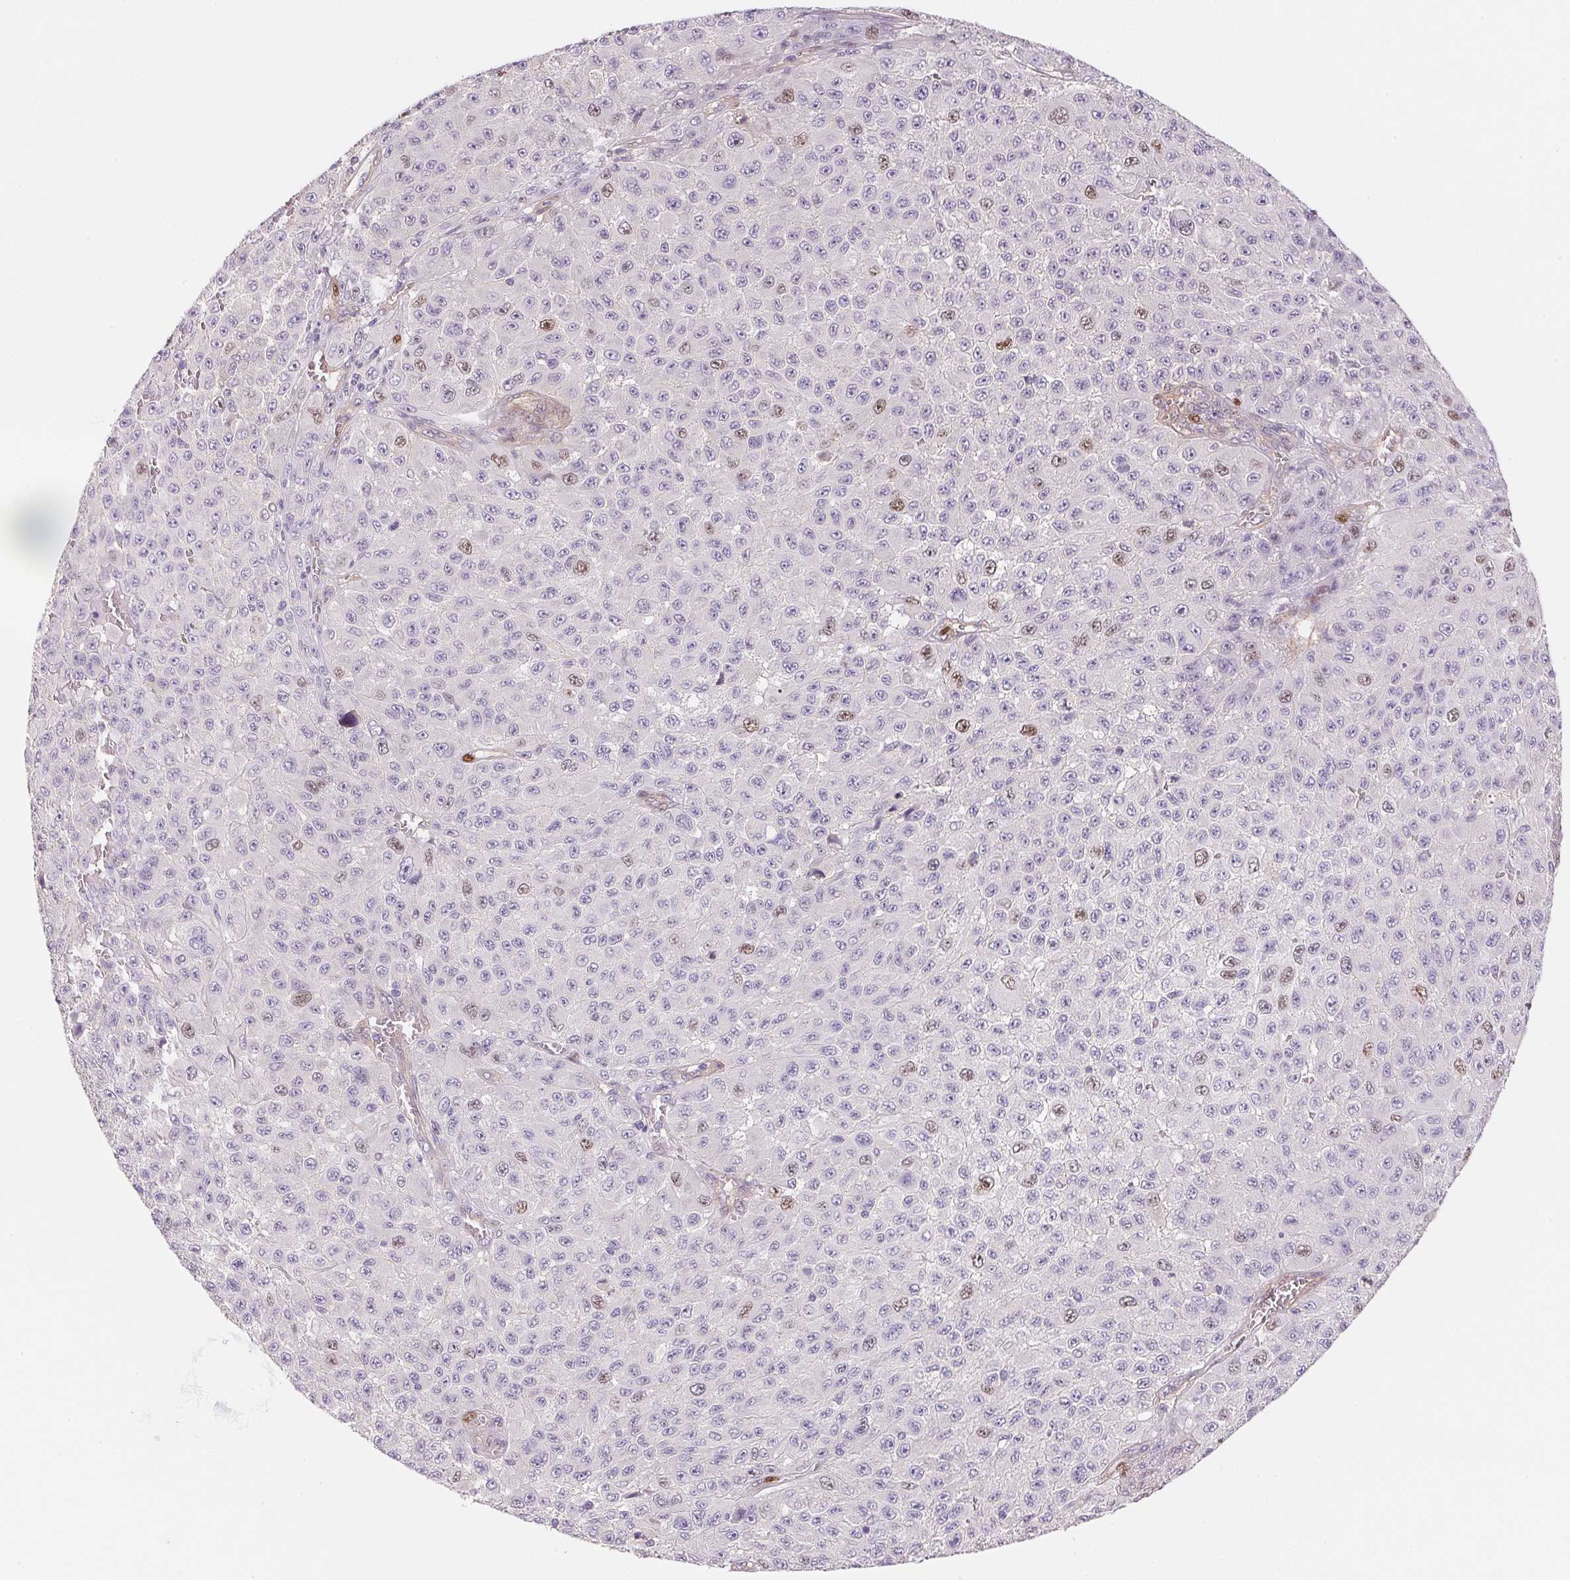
{"staining": {"intensity": "moderate", "quantity": "<25%", "location": "nuclear"}, "tissue": "melanoma", "cell_type": "Tumor cells", "image_type": "cancer", "snomed": [{"axis": "morphology", "description": "Malignant melanoma, NOS"}, {"axis": "topography", "description": "Skin"}], "caption": "Melanoma stained with DAB immunohistochemistry exhibits low levels of moderate nuclear positivity in about <25% of tumor cells.", "gene": "SMTN", "patient": {"sex": "male", "age": 73}}